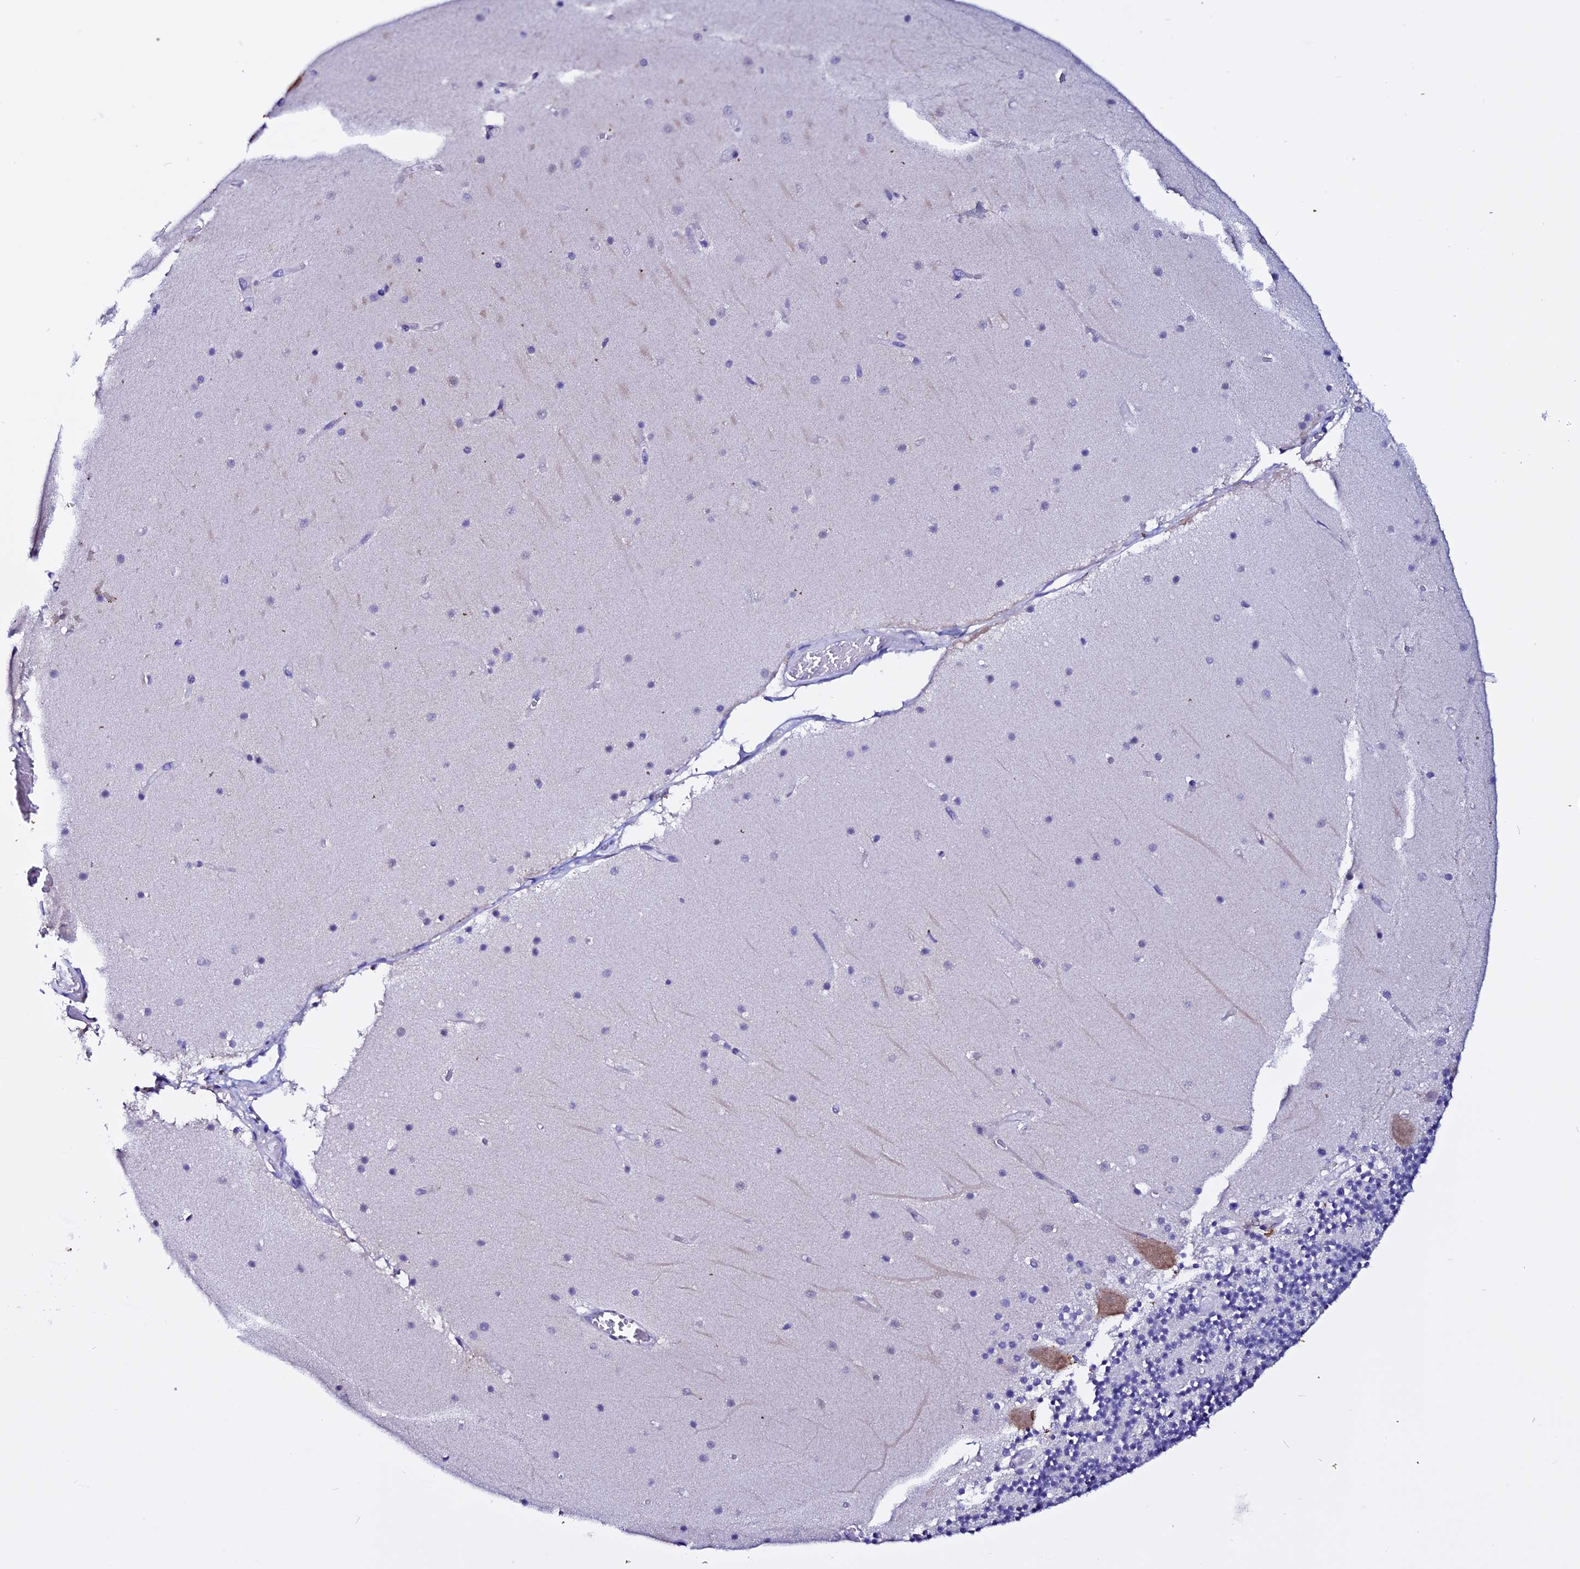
{"staining": {"intensity": "negative", "quantity": "none", "location": "none"}, "tissue": "cerebellum", "cell_type": "Cells in granular layer", "image_type": "normal", "snomed": [{"axis": "morphology", "description": "Normal tissue, NOS"}, {"axis": "topography", "description": "Cerebellum"}], "caption": "This is an immunohistochemistry image of unremarkable human cerebellum. There is no positivity in cells in granular layer.", "gene": "EEF1G", "patient": {"sex": "female", "age": 28}}